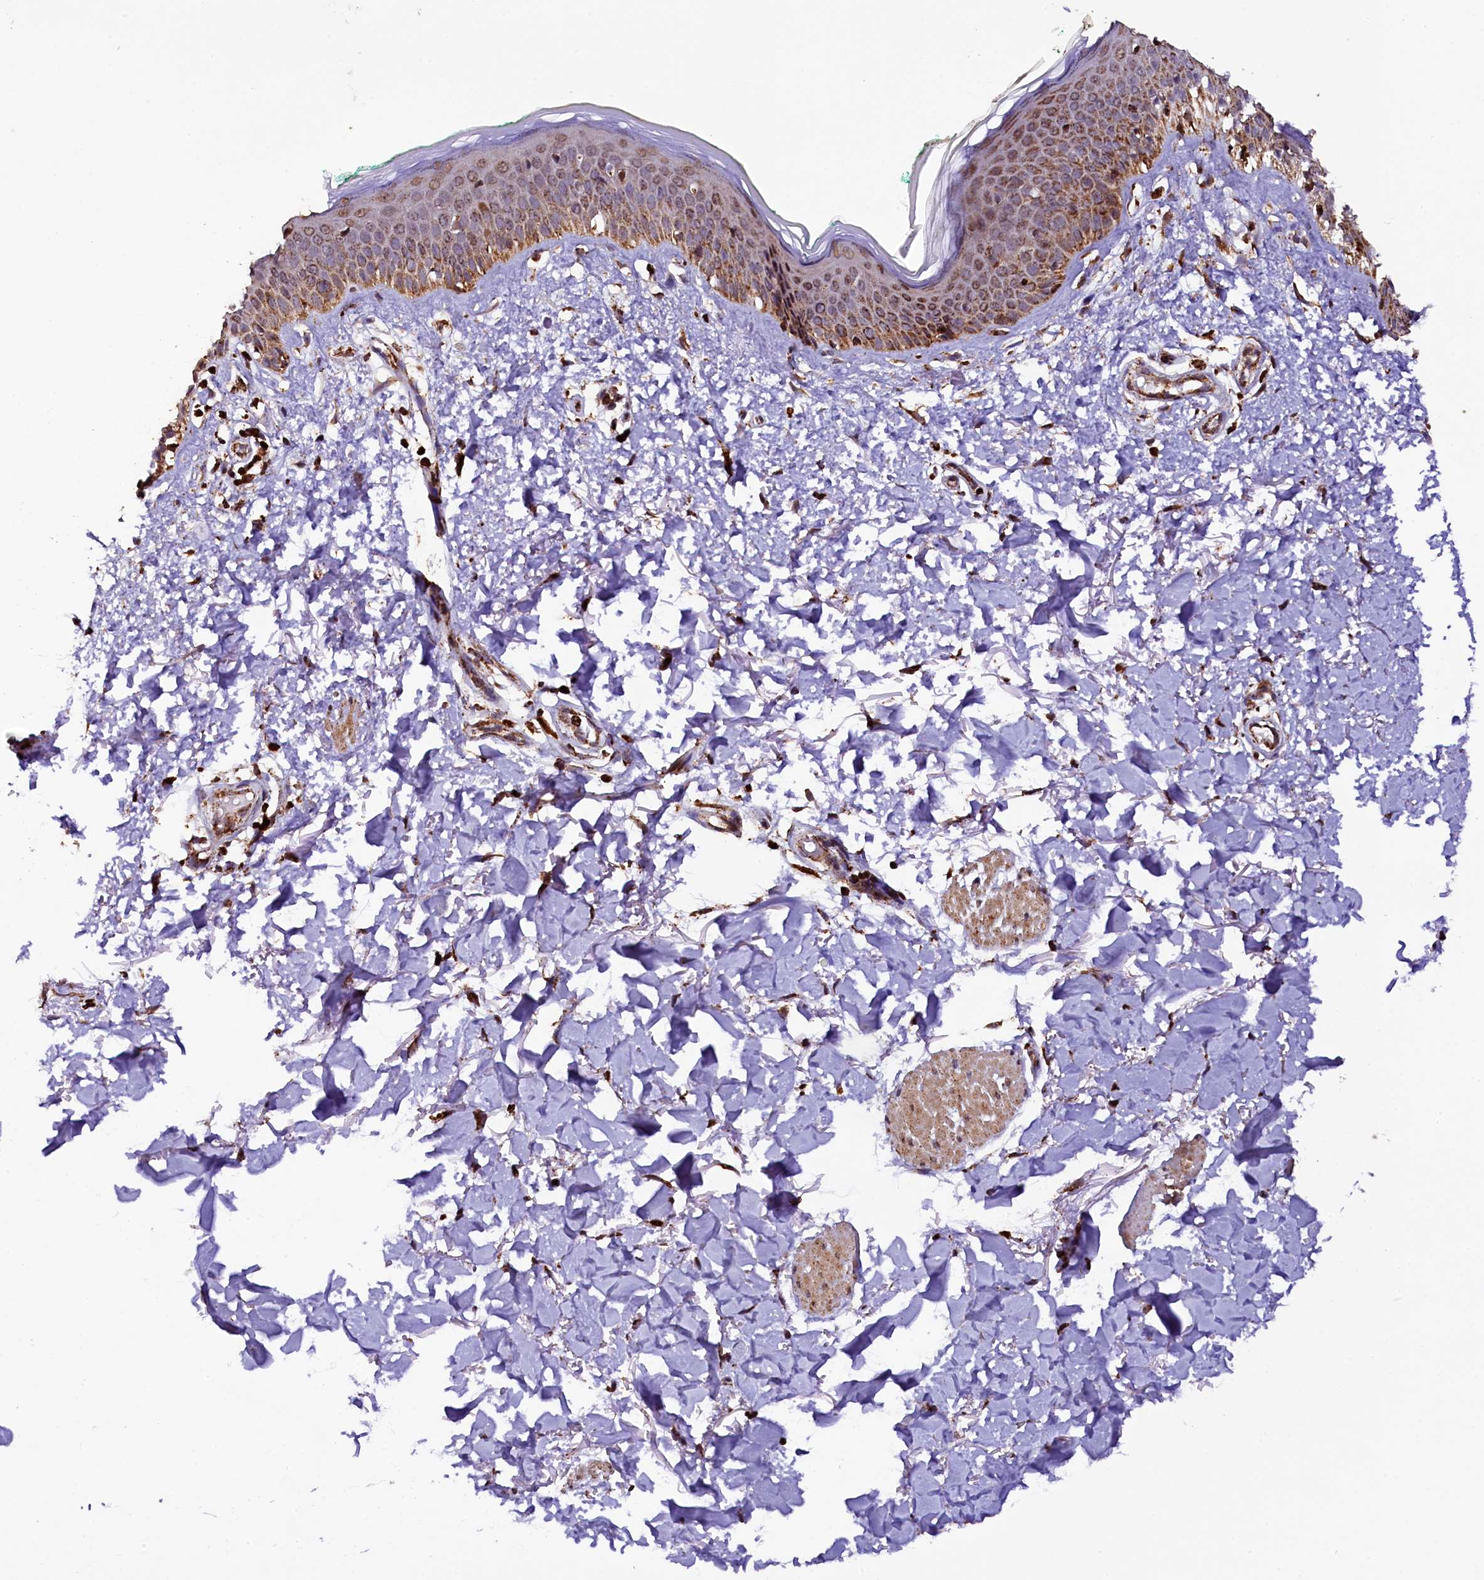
{"staining": {"intensity": "moderate", "quantity": ">75%", "location": "cytoplasmic/membranous"}, "tissue": "skin", "cell_type": "Fibroblasts", "image_type": "normal", "snomed": [{"axis": "morphology", "description": "Normal tissue, NOS"}, {"axis": "topography", "description": "Skin"}], "caption": "An image of human skin stained for a protein reveals moderate cytoplasmic/membranous brown staining in fibroblasts. (DAB (3,3'-diaminobenzidine) = brown stain, brightfield microscopy at high magnification).", "gene": "KLC2", "patient": {"sex": "male", "age": 62}}